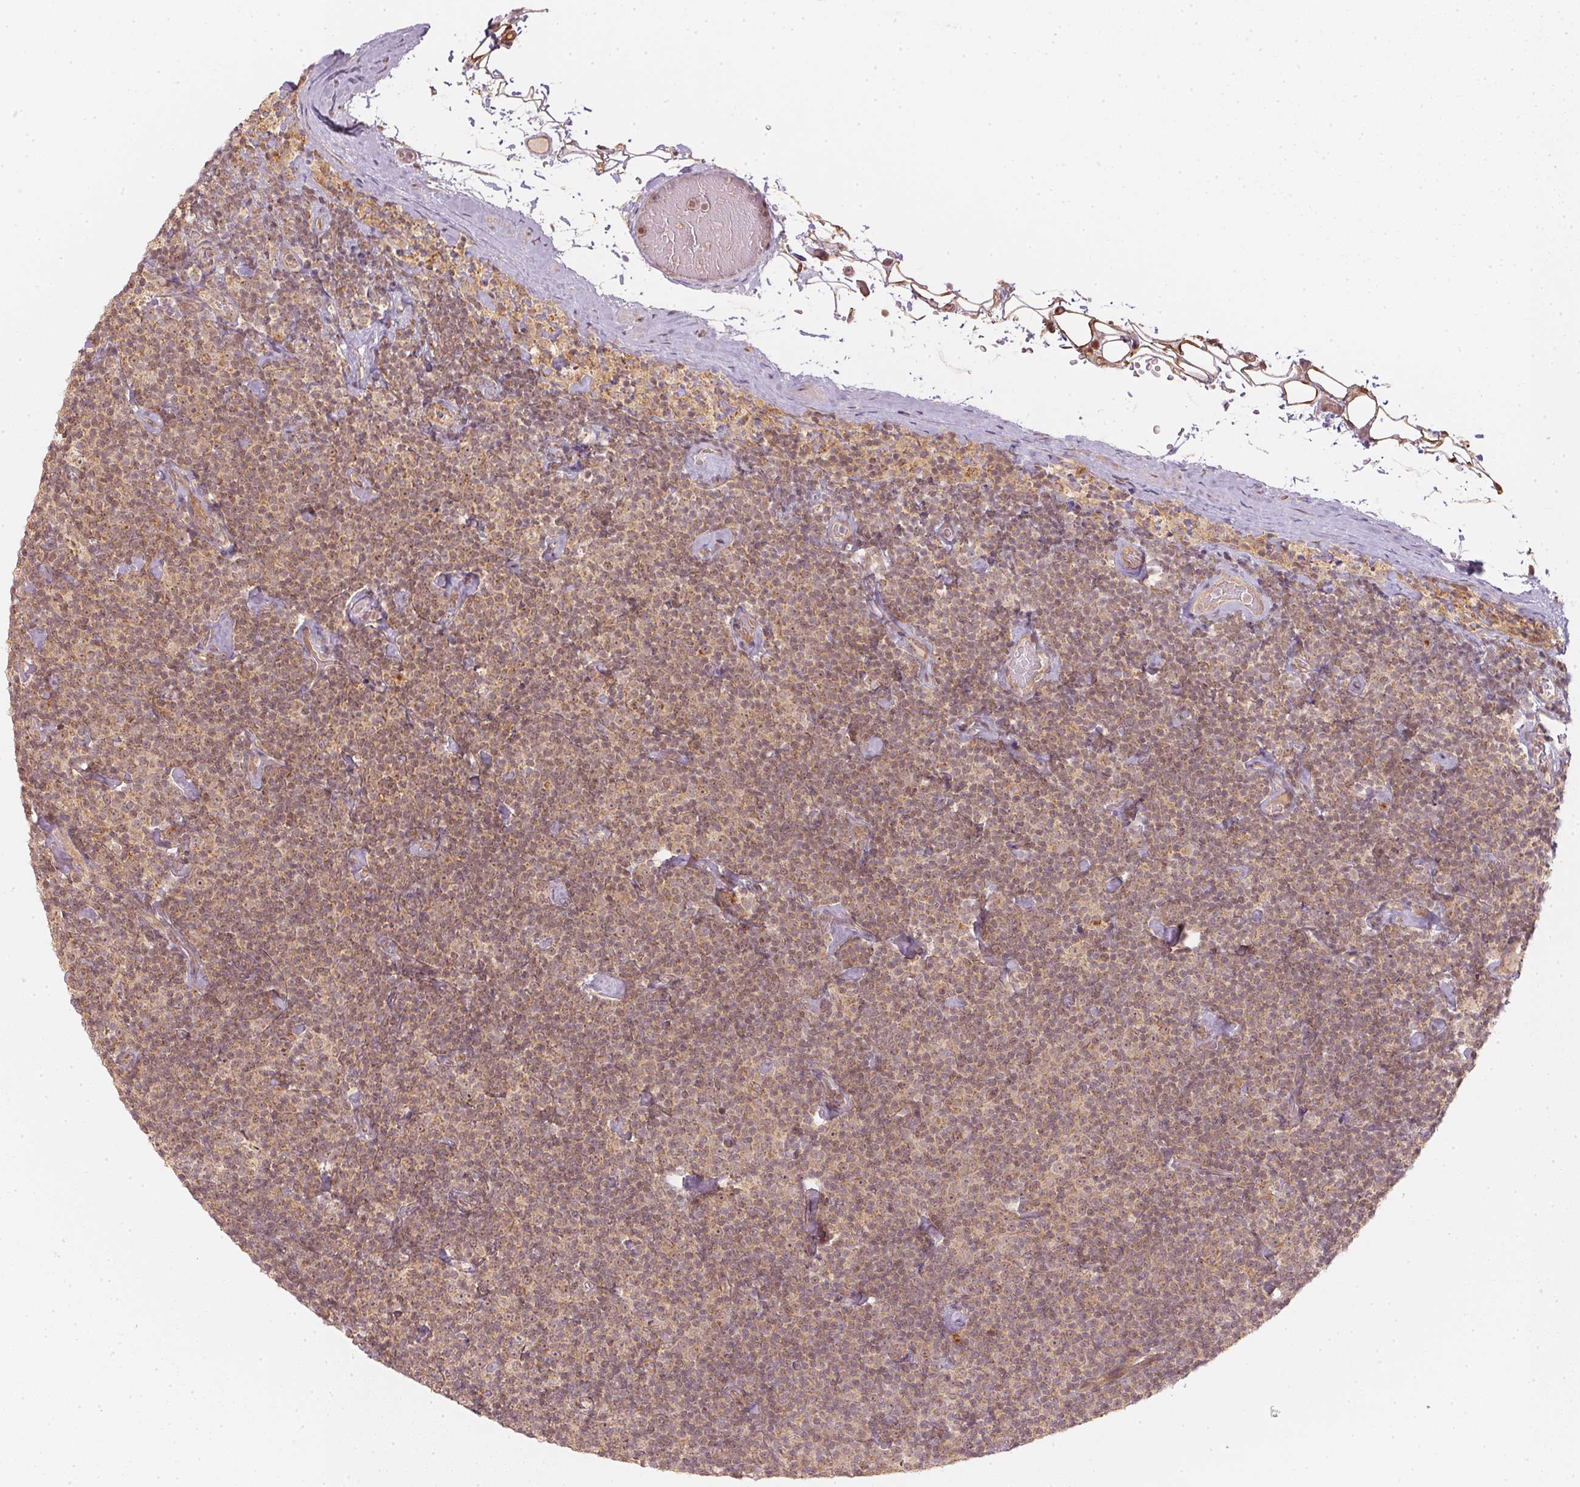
{"staining": {"intensity": "weak", "quantity": ">75%", "location": "cytoplasmic/membranous"}, "tissue": "lymphoma", "cell_type": "Tumor cells", "image_type": "cancer", "snomed": [{"axis": "morphology", "description": "Malignant lymphoma, non-Hodgkin's type, Low grade"}, {"axis": "topography", "description": "Lymph node"}], "caption": "Immunohistochemistry of human malignant lymphoma, non-Hodgkin's type (low-grade) shows low levels of weak cytoplasmic/membranous positivity in about >75% of tumor cells. (DAB (3,3'-diaminobenzidine) = brown stain, brightfield microscopy at high magnification).", "gene": "WDR54", "patient": {"sex": "male", "age": 81}}